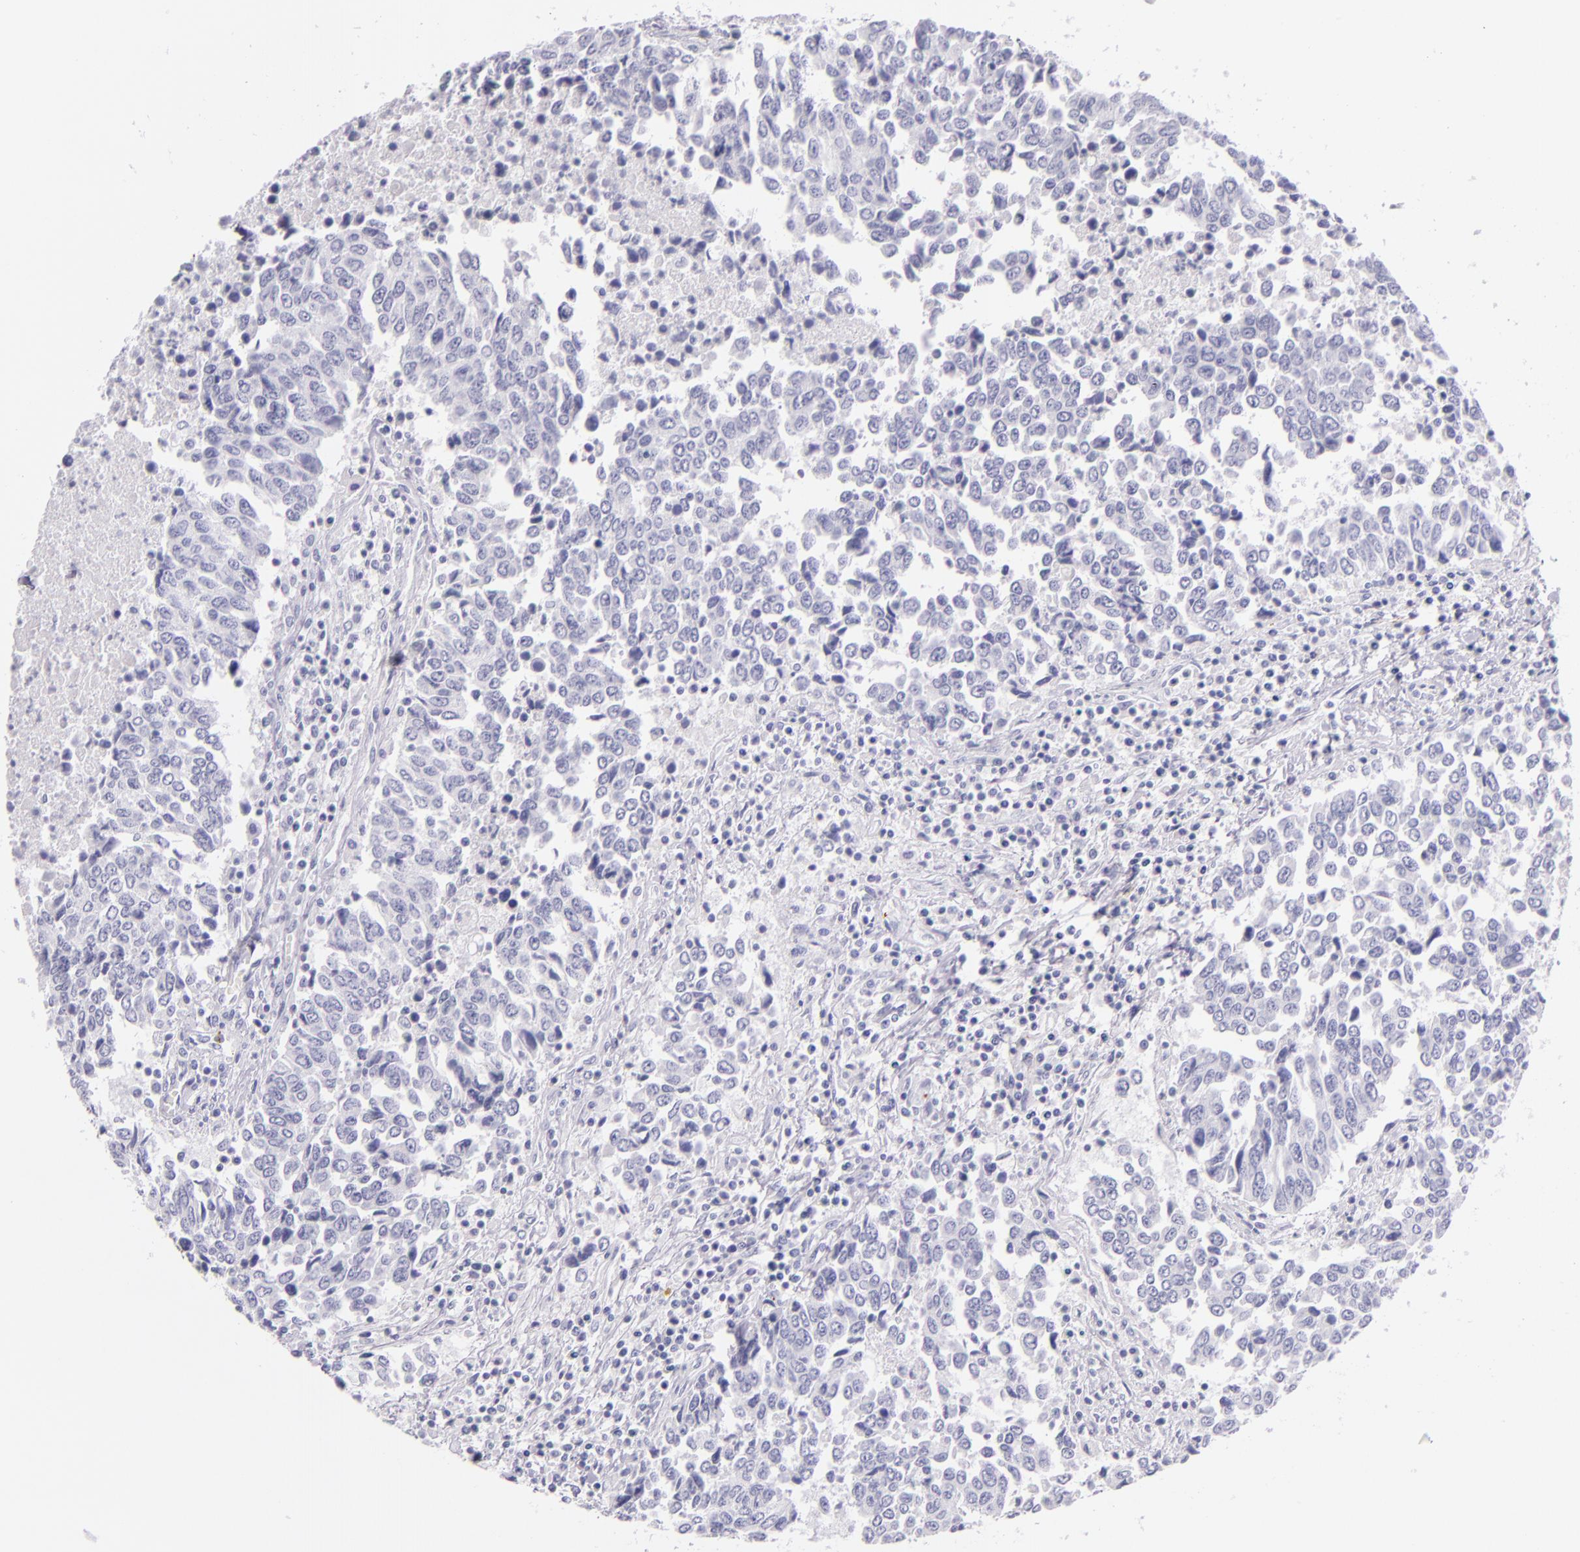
{"staining": {"intensity": "negative", "quantity": "none", "location": "none"}, "tissue": "urothelial cancer", "cell_type": "Tumor cells", "image_type": "cancer", "snomed": [{"axis": "morphology", "description": "Urothelial carcinoma, High grade"}, {"axis": "topography", "description": "Urinary bladder"}], "caption": "There is no significant expression in tumor cells of urothelial carcinoma (high-grade).", "gene": "SELP", "patient": {"sex": "male", "age": 86}}